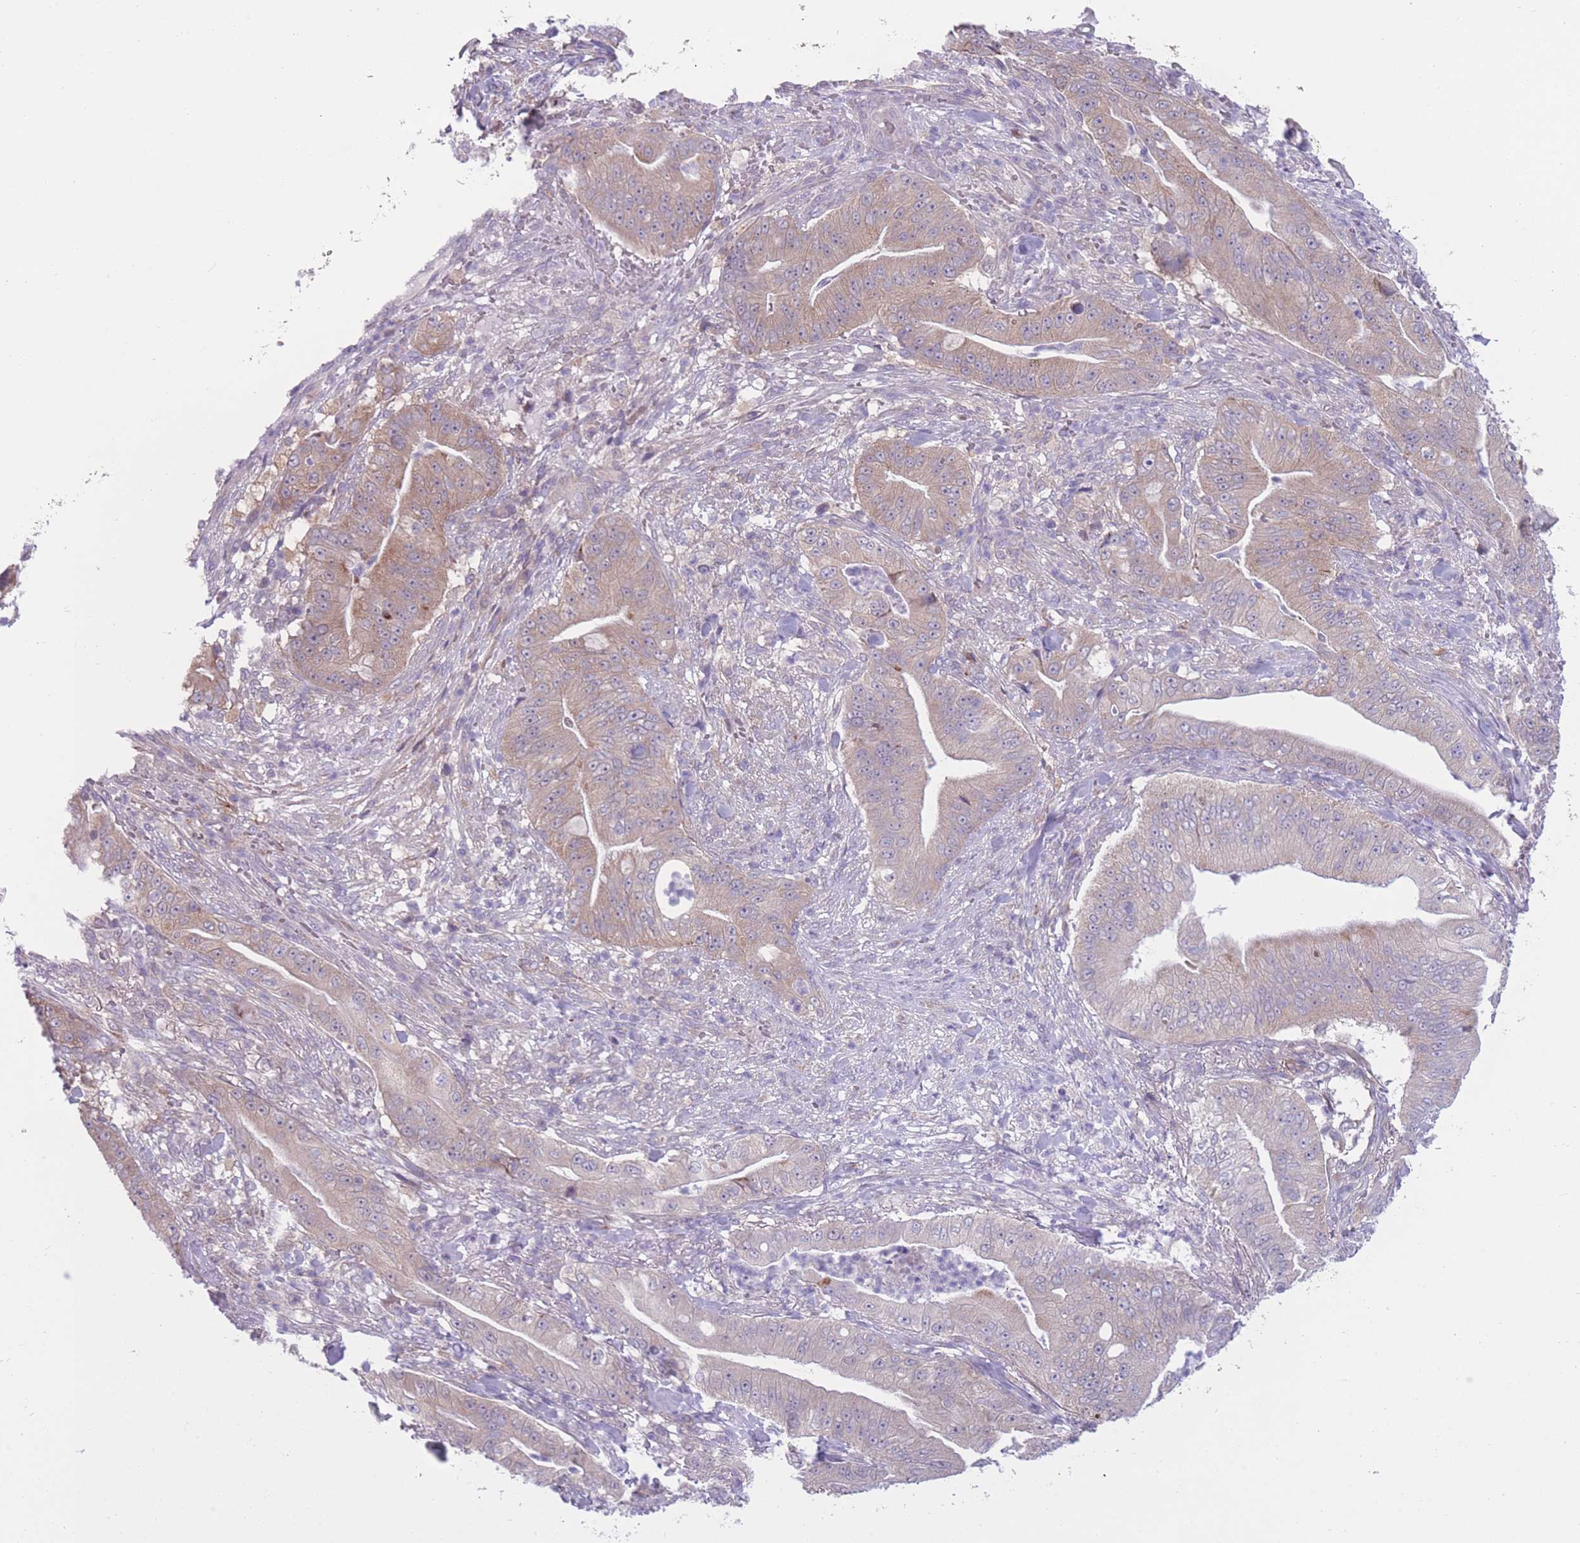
{"staining": {"intensity": "weak", "quantity": ">75%", "location": "cytoplasmic/membranous"}, "tissue": "pancreatic cancer", "cell_type": "Tumor cells", "image_type": "cancer", "snomed": [{"axis": "morphology", "description": "Adenocarcinoma, NOS"}, {"axis": "topography", "description": "Pancreas"}], "caption": "The micrograph shows a brown stain indicating the presence of a protein in the cytoplasmic/membranous of tumor cells in pancreatic cancer (adenocarcinoma).", "gene": "CCT6B", "patient": {"sex": "male", "age": 71}}